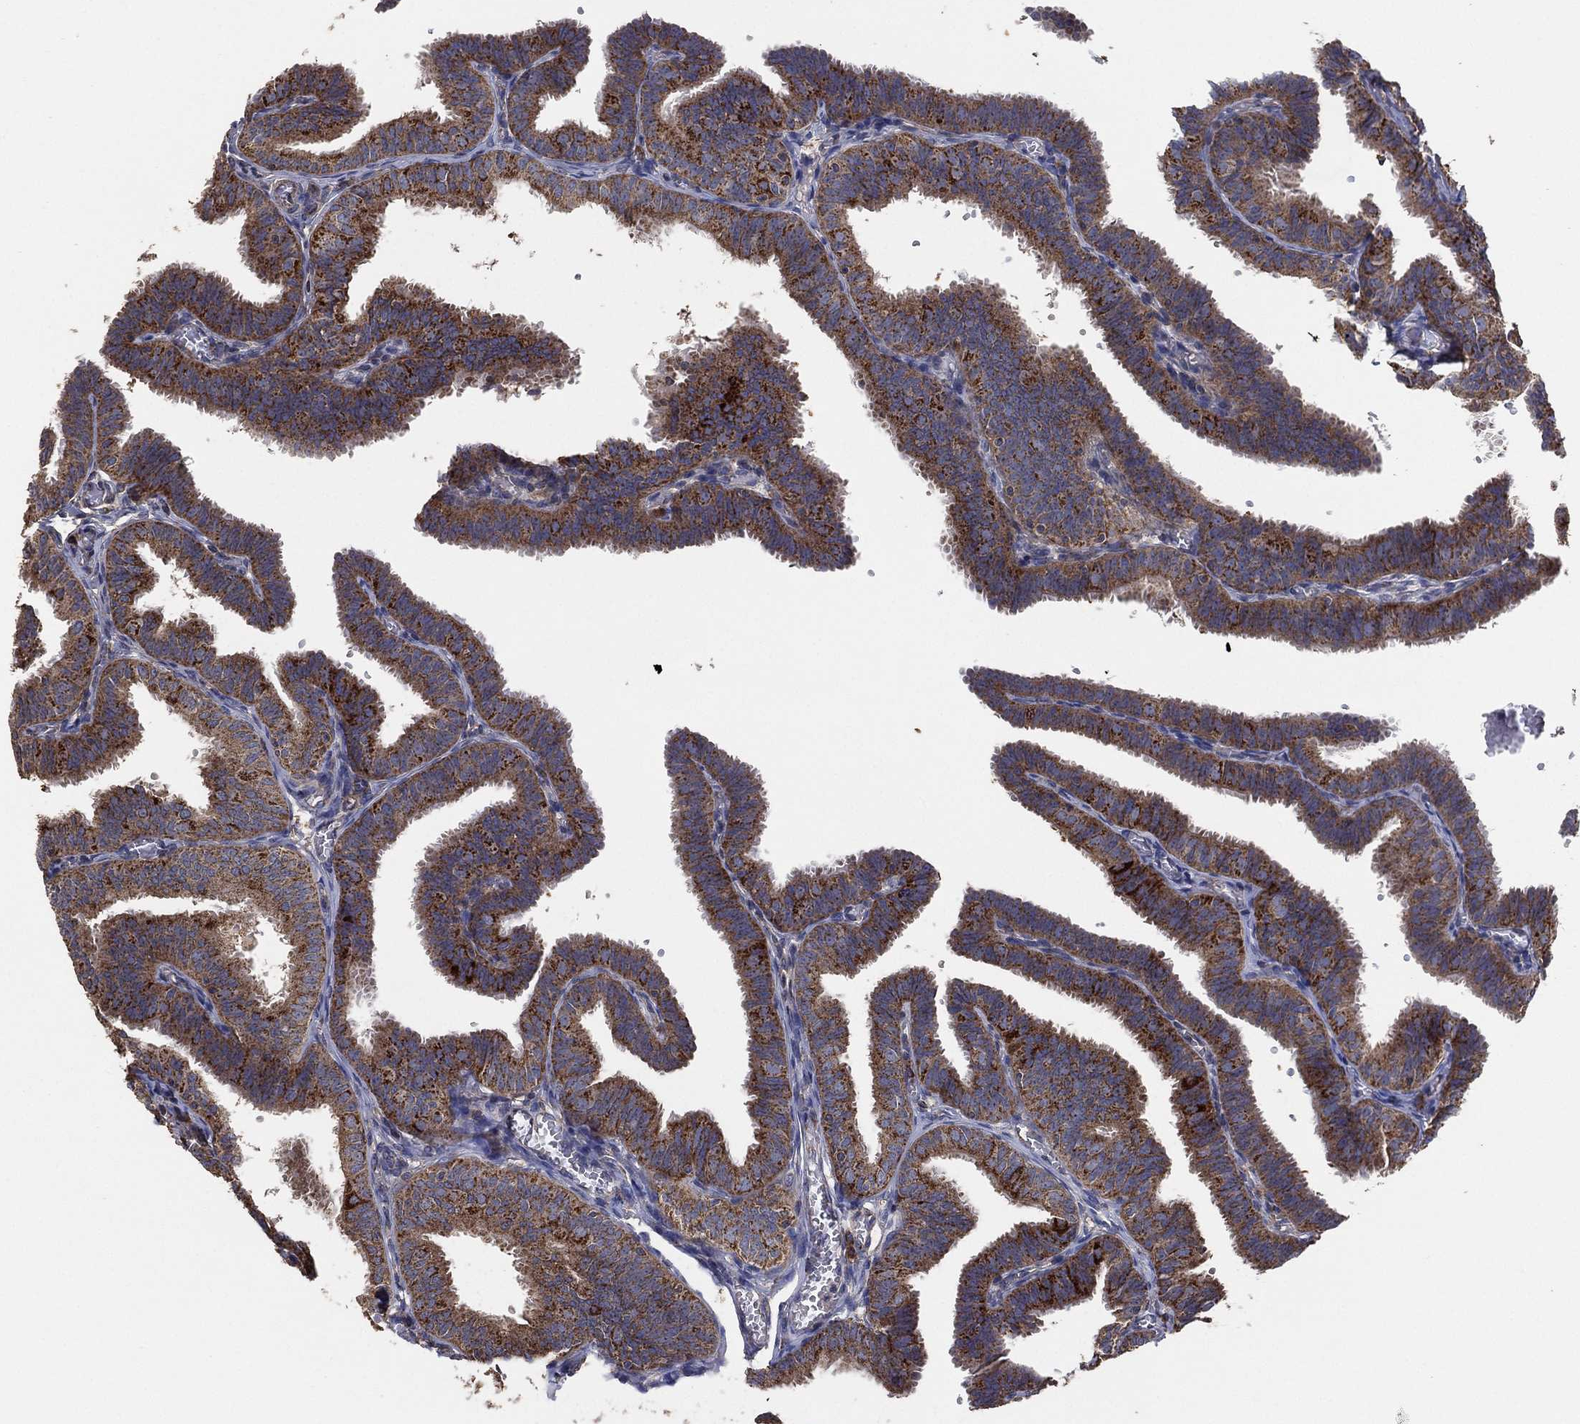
{"staining": {"intensity": "strong", "quantity": "25%-75%", "location": "cytoplasmic/membranous"}, "tissue": "fallopian tube", "cell_type": "Glandular cells", "image_type": "normal", "snomed": [{"axis": "morphology", "description": "Normal tissue, NOS"}, {"axis": "topography", "description": "Fallopian tube"}], "caption": "Fallopian tube stained with DAB (3,3'-diaminobenzidine) immunohistochemistry (IHC) exhibits high levels of strong cytoplasmic/membranous staining in about 25%-75% of glandular cells. The staining is performed using DAB brown chromogen to label protein expression. The nuclei are counter-stained blue using hematoxylin.", "gene": "LIMD1", "patient": {"sex": "female", "age": 25}}